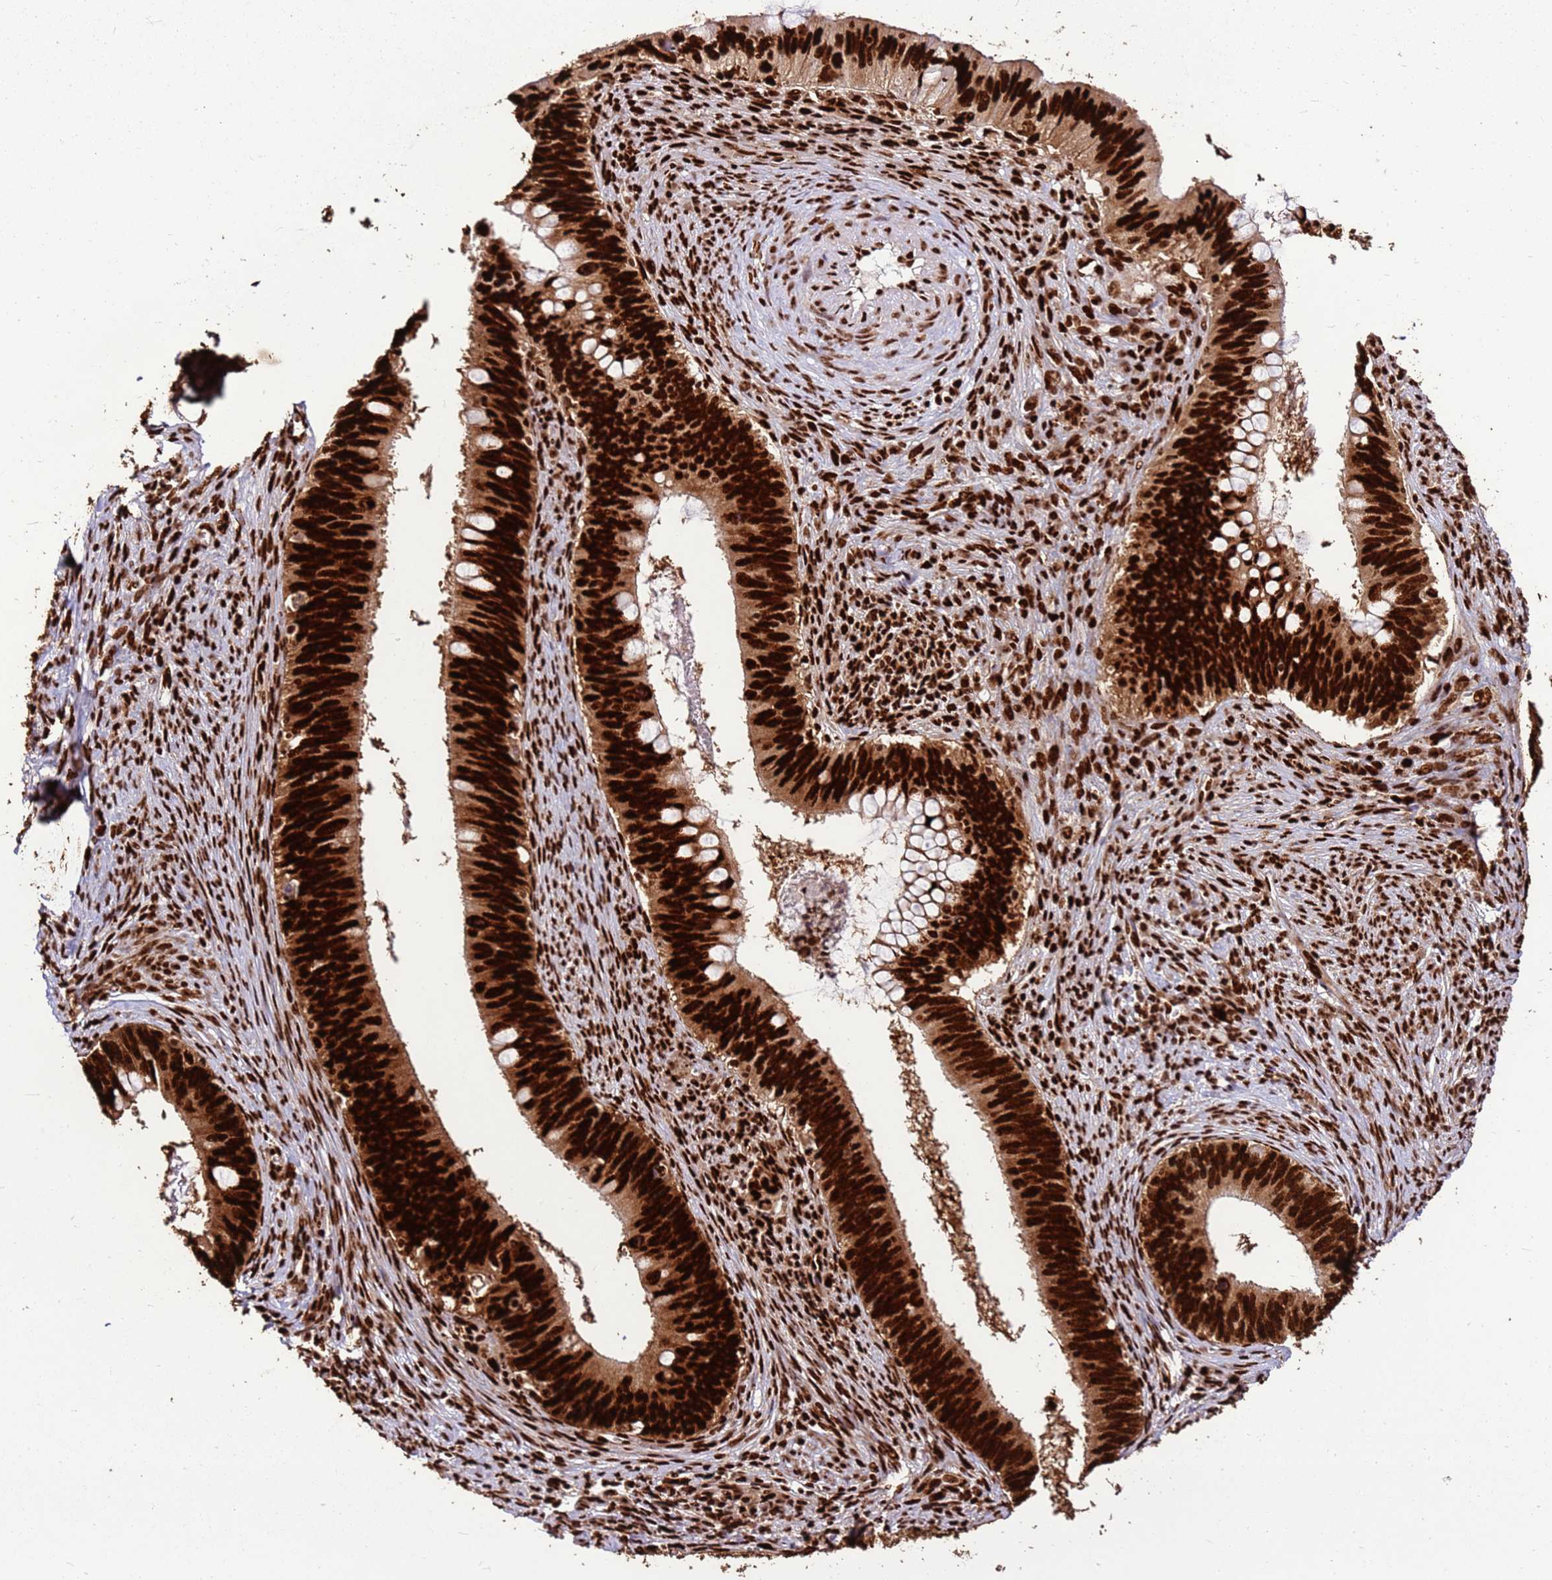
{"staining": {"intensity": "strong", "quantity": ">75%", "location": "nuclear"}, "tissue": "cervical cancer", "cell_type": "Tumor cells", "image_type": "cancer", "snomed": [{"axis": "morphology", "description": "Adenocarcinoma, NOS"}, {"axis": "topography", "description": "Cervix"}], "caption": "Human cervical cancer (adenocarcinoma) stained for a protein (brown) reveals strong nuclear positive expression in about >75% of tumor cells.", "gene": "HNRNPAB", "patient": {"sex": "female", "age": 42}}